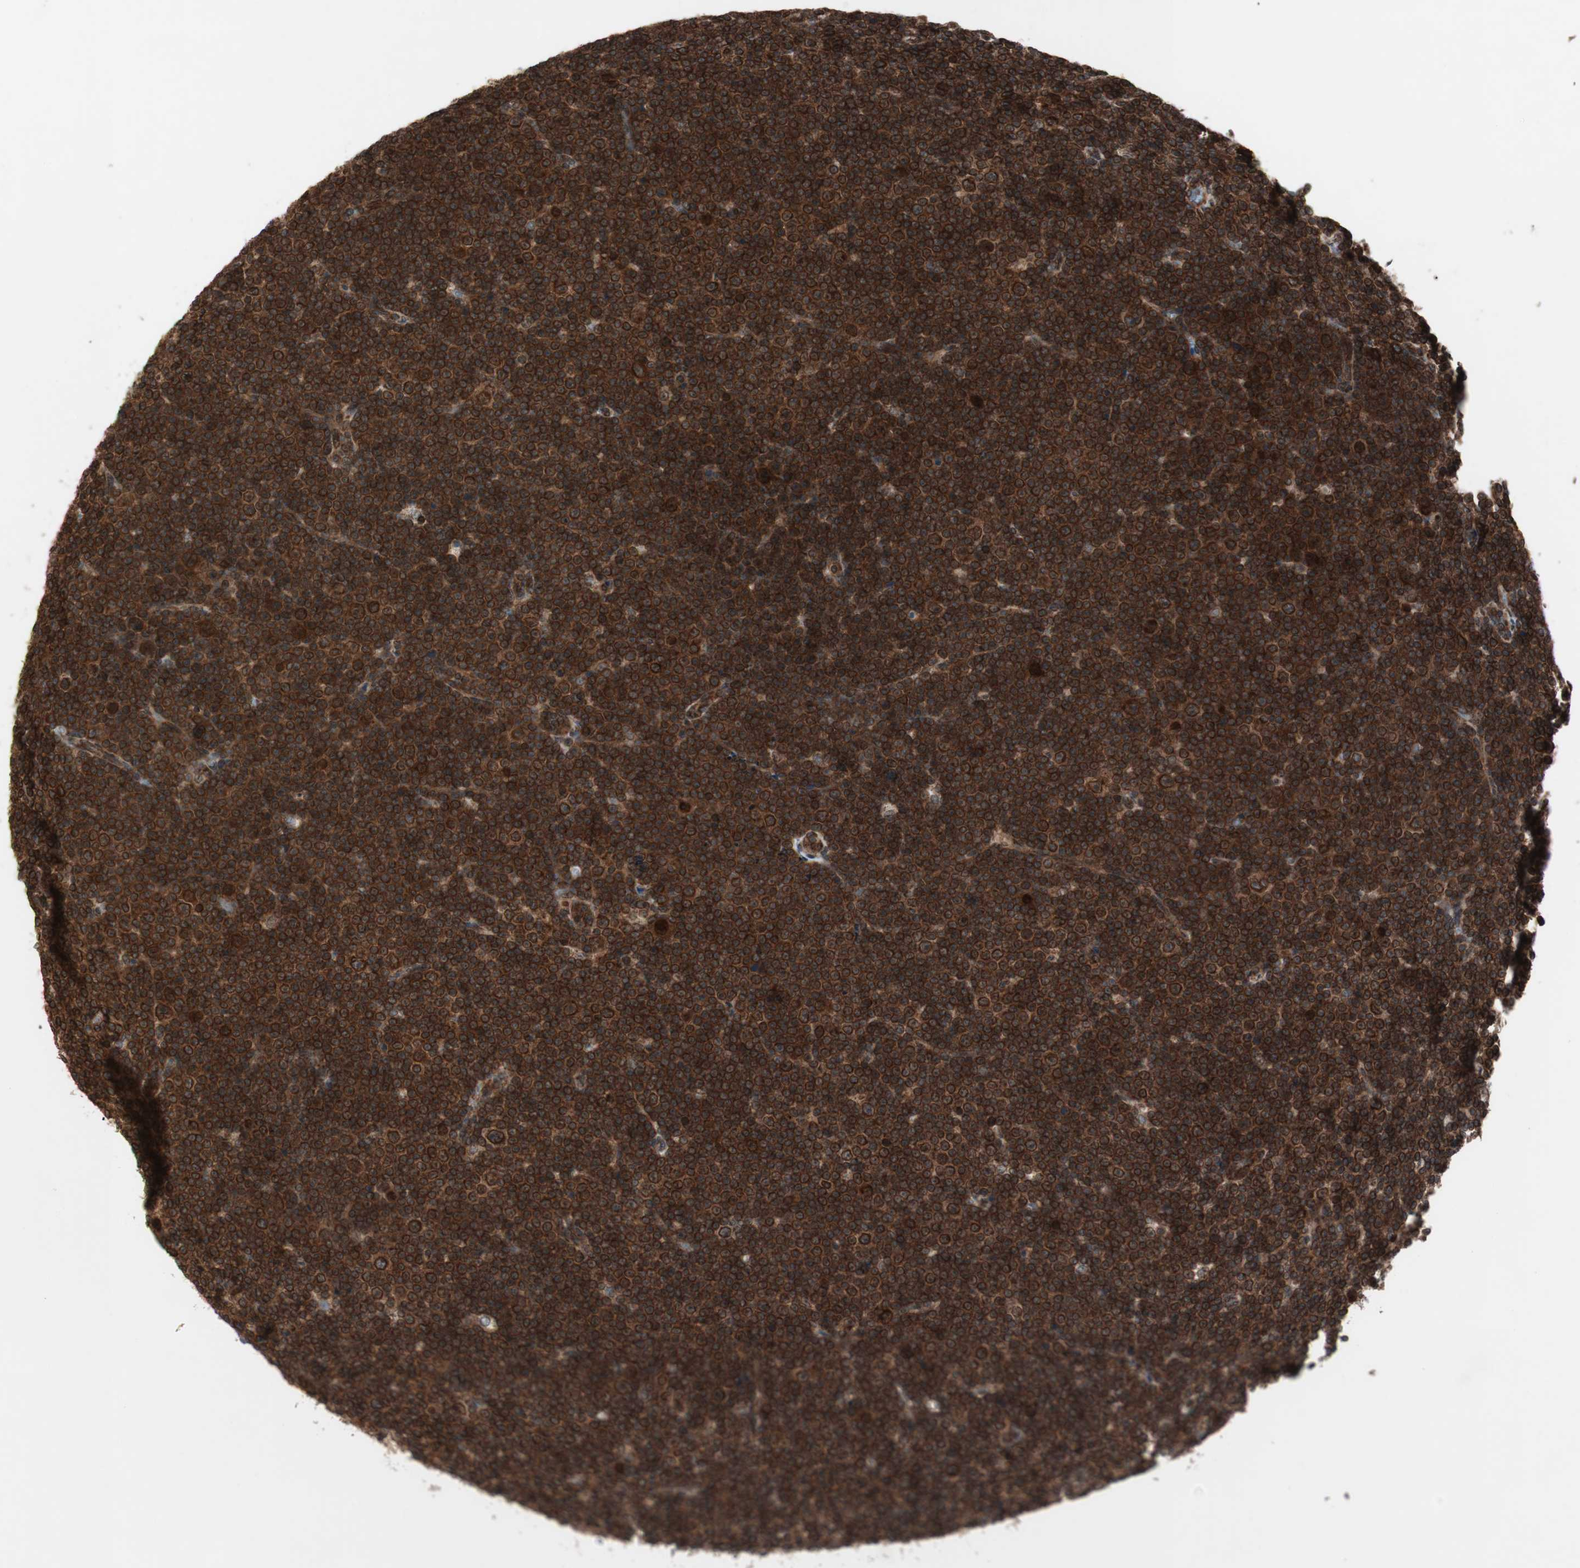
{"staining": {"intensity": "strong", "quantity": ">75%", "location": "cytoplasmic/membranous,nuclear"}, "tissue": "lymphoma", "cell_type": "Tumor cells", "image_type": "cancer", "snomed": [{"axis": "morphology", "description": "Malignant lymphoma, non-Hodgkin's type, Low grade"}, {"axis": "topography", "description": "Lymph node"}], "caption": "Immunohistochemistry (IHC) (DAB) staining of low-grade malignant lymphoma, non-Hodgkin's type demonstrates strong cytoplasmic/membranous and nuclear protein positivity in approximately >75% of tumor cells.", "gene": "NUP62", "patient": {"sex": "female", "age": 67}}